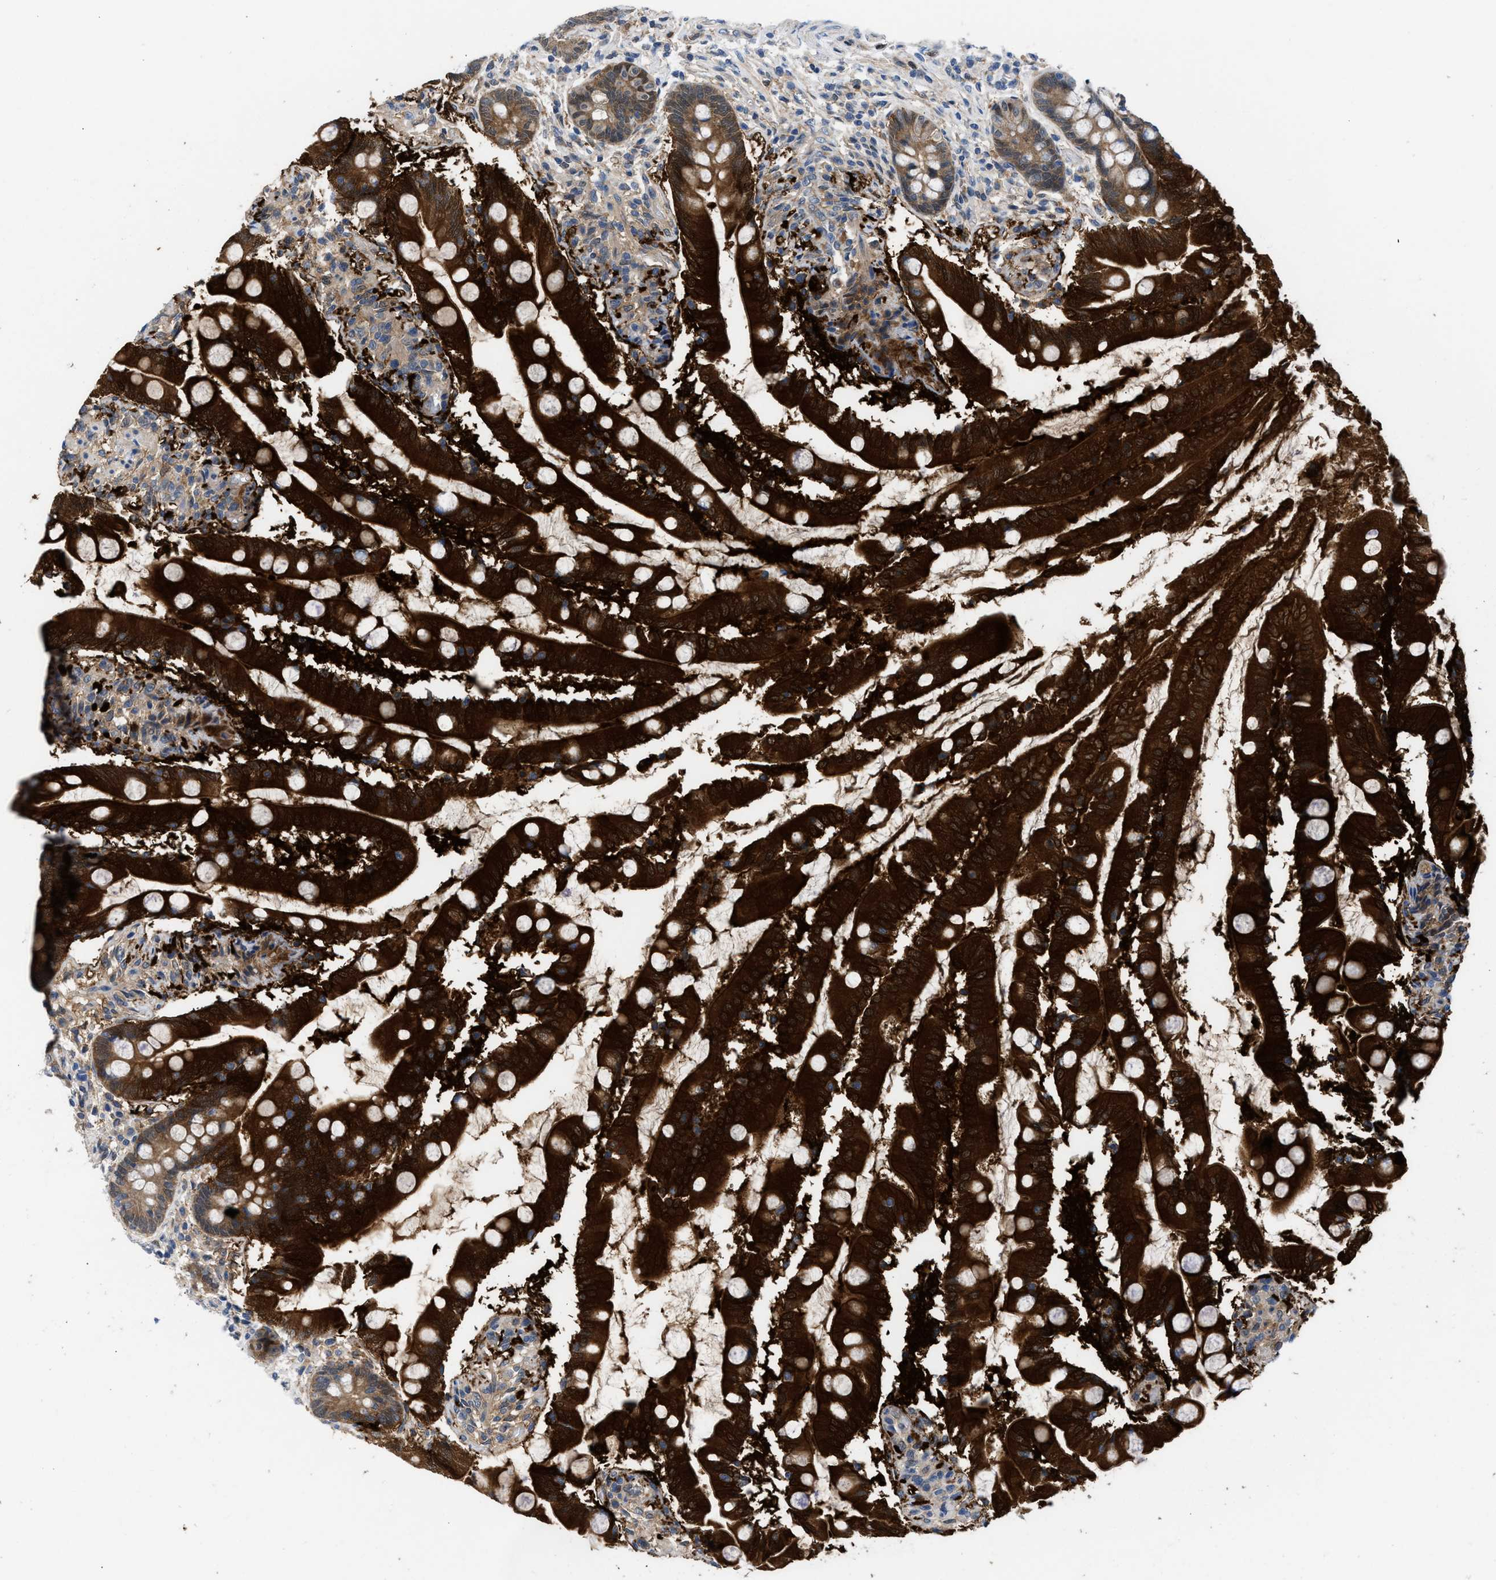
{"staining": {"intensity": "strong", "quantity": ">75%", "location": "cytoplasmic/membranous"}, "tissue": "small intestine", "cell_type": "Glandular cells", "image_type": "normal", "snomed": [{"axis": "morphology", "description": "Normal tissue, NOS"}, {"axis": "topography", "description": "Small intestine"}], "caption": "Strong cytoplasmic/membranous staining is seen in approximately >75% of glandular cells in benign small intestine. The protein of interest is stained brown, and the nuclei are stained in blue (DAB IHC with brightfield microscopy, high magnification).", "gene": "CBR1", "patient": {"sex": "female", "age": 56}}